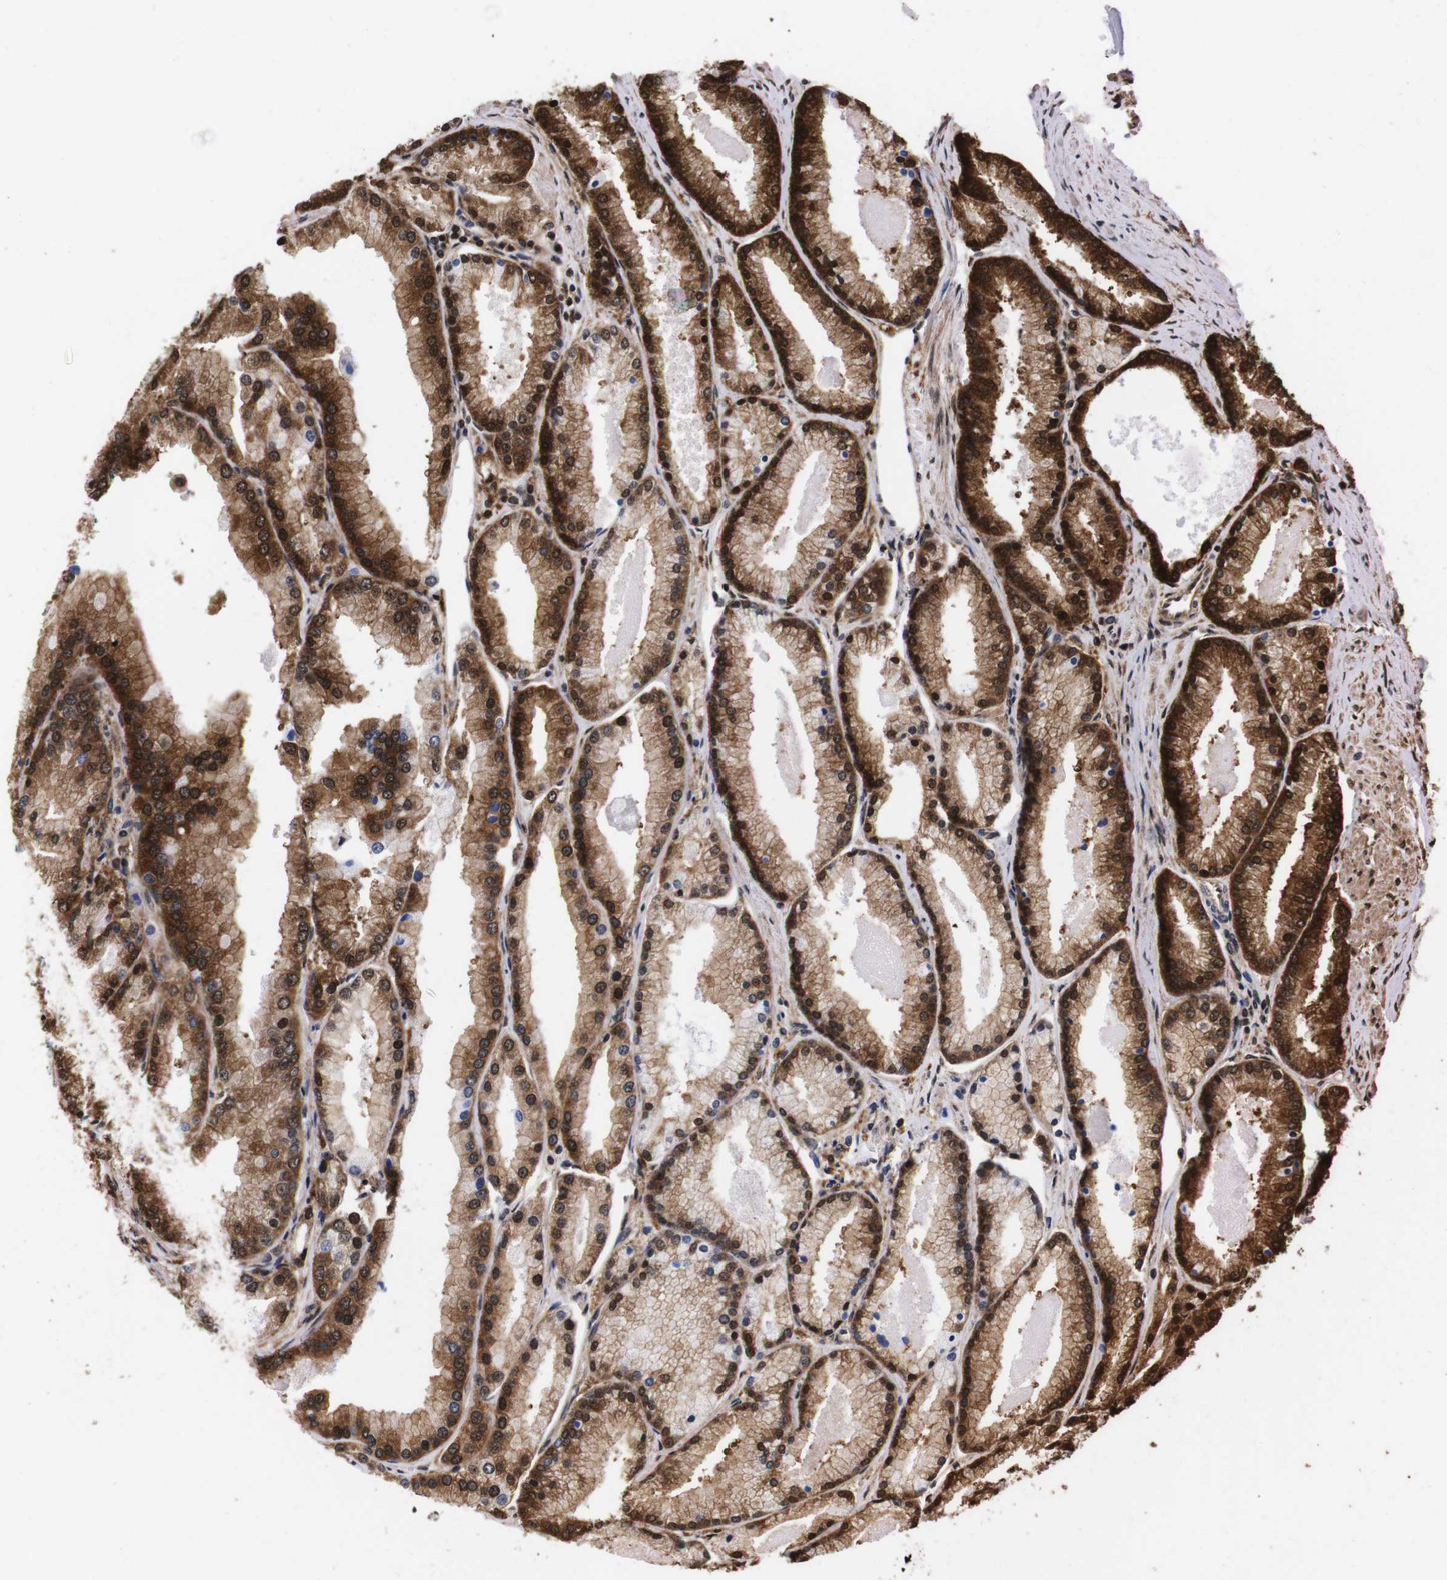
{"staining": {"intensity": "strong", "quantity": ">75%", "location": "cytoplasmic/membranous,nuclear"}, "tissue": "prostate cancer", "cell_type": "Tumor cells", "image_type": "cancer", "snomed": [{"axis": "morphology", "description": "Adenocarcinoma, High grade"}, {"axis": "topography", "description": "Prostate"}], "caption": "Immunohistochemical staining of prostate cancer (high-grade adenocarcinoma) demonstrates strong cytoplasmic/membranous and nuclear protein staining in approximately >75% of tumor cells. The protein of interest is shown in brown color, while the nuclei are stained blue.", "gene": "UBQLN2", "patient": {"sex": "male", "age": 61}}